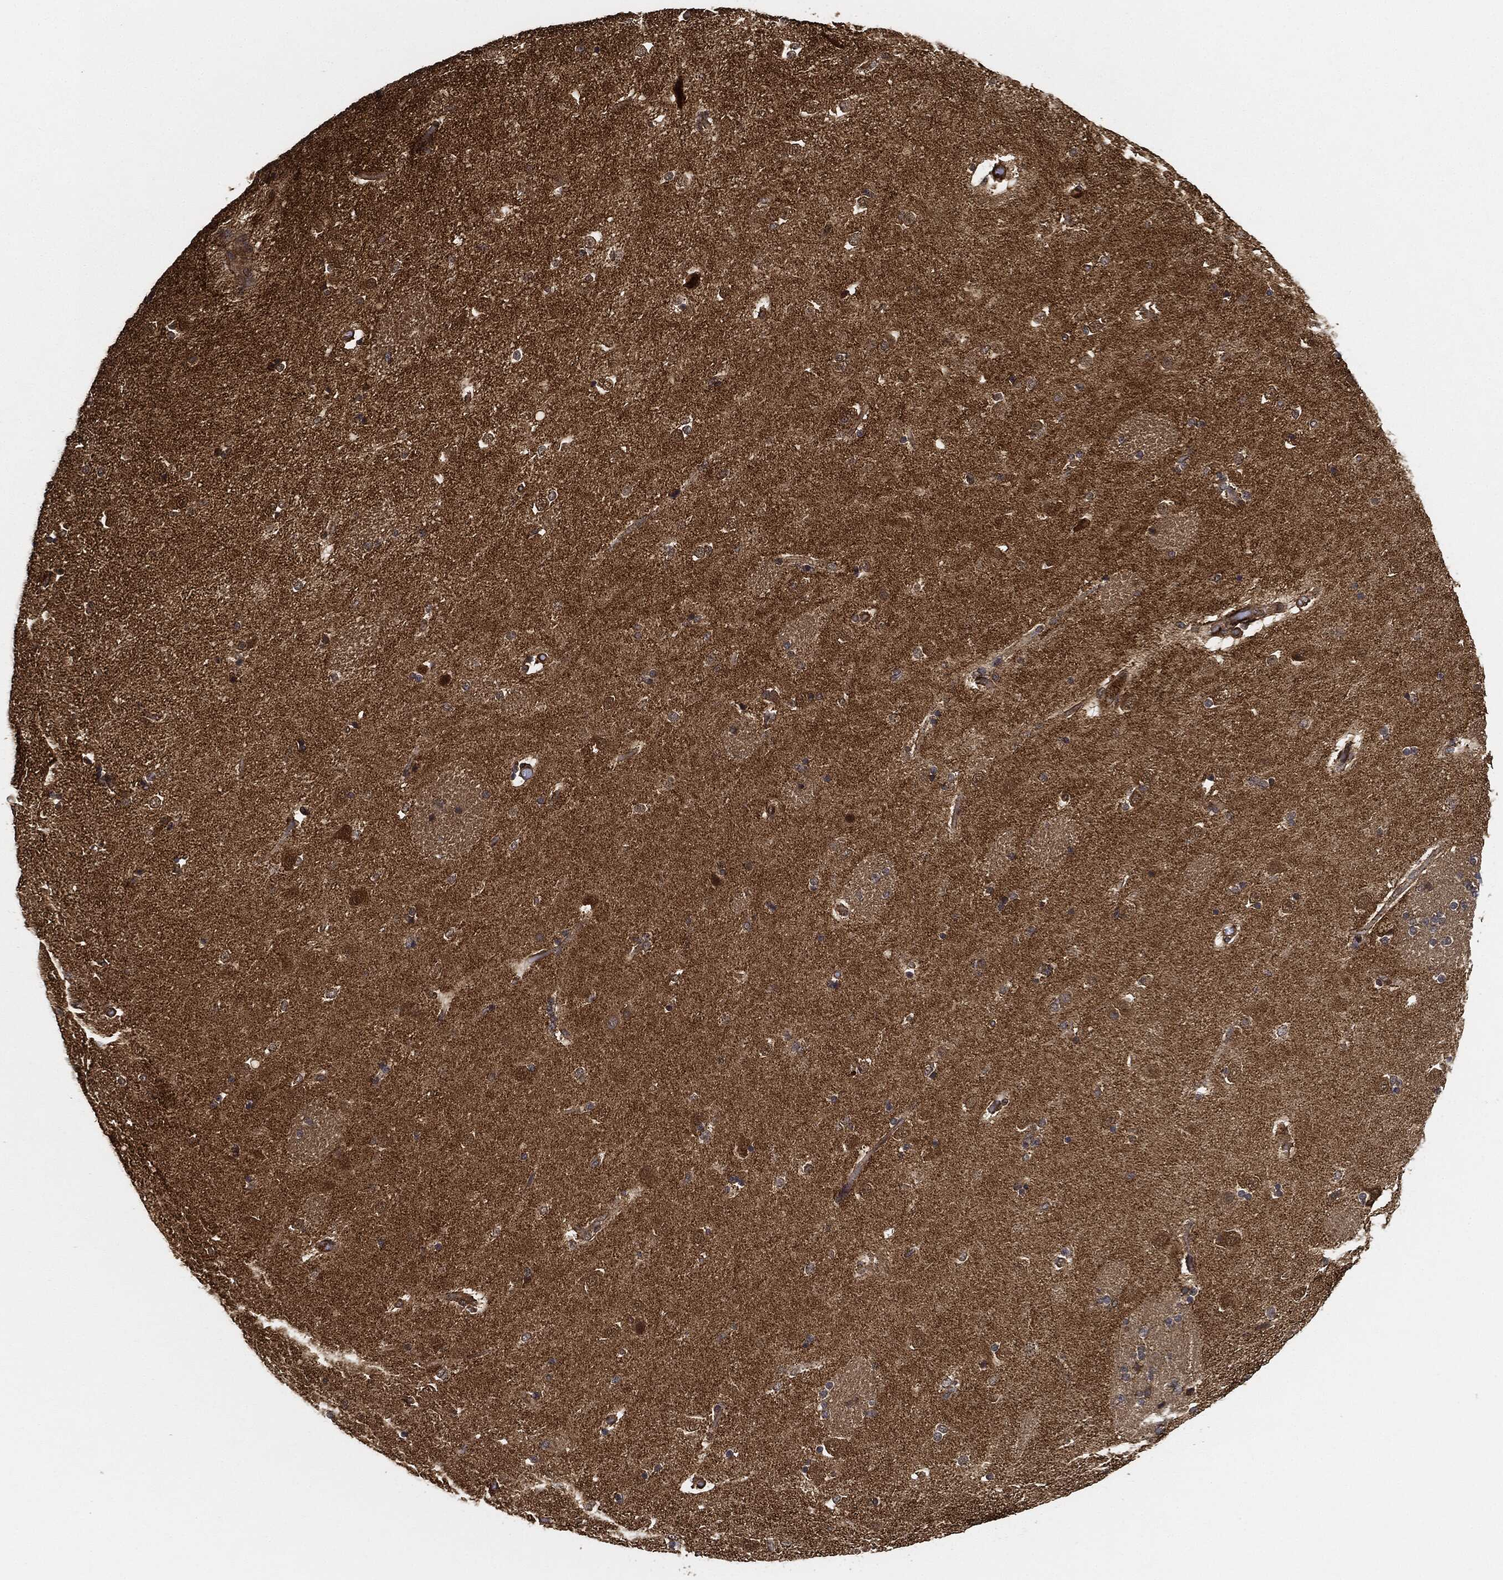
{"staining": {"intensity": "negative", "quantity": "none", "location": "none"}, "tissue": "cerebral cortex", "cell_type": "Endothelial cells", "image_type": "normal", "snomed": [{"axis": "morphology", "description": "Normal tissue, NOS"}, {"axis": "topography", "description": "Cerebral cortex"}], "caption": "Protein analysis of unremarkable cerebral cortex demonstrates no significant positivity in endothelial cells. (Brightfield microscopy of DAB immunohistochemistry (IHC) at high magnification).", "gene": "CEP290", "patient": {"sex": "male", "age": 37}}